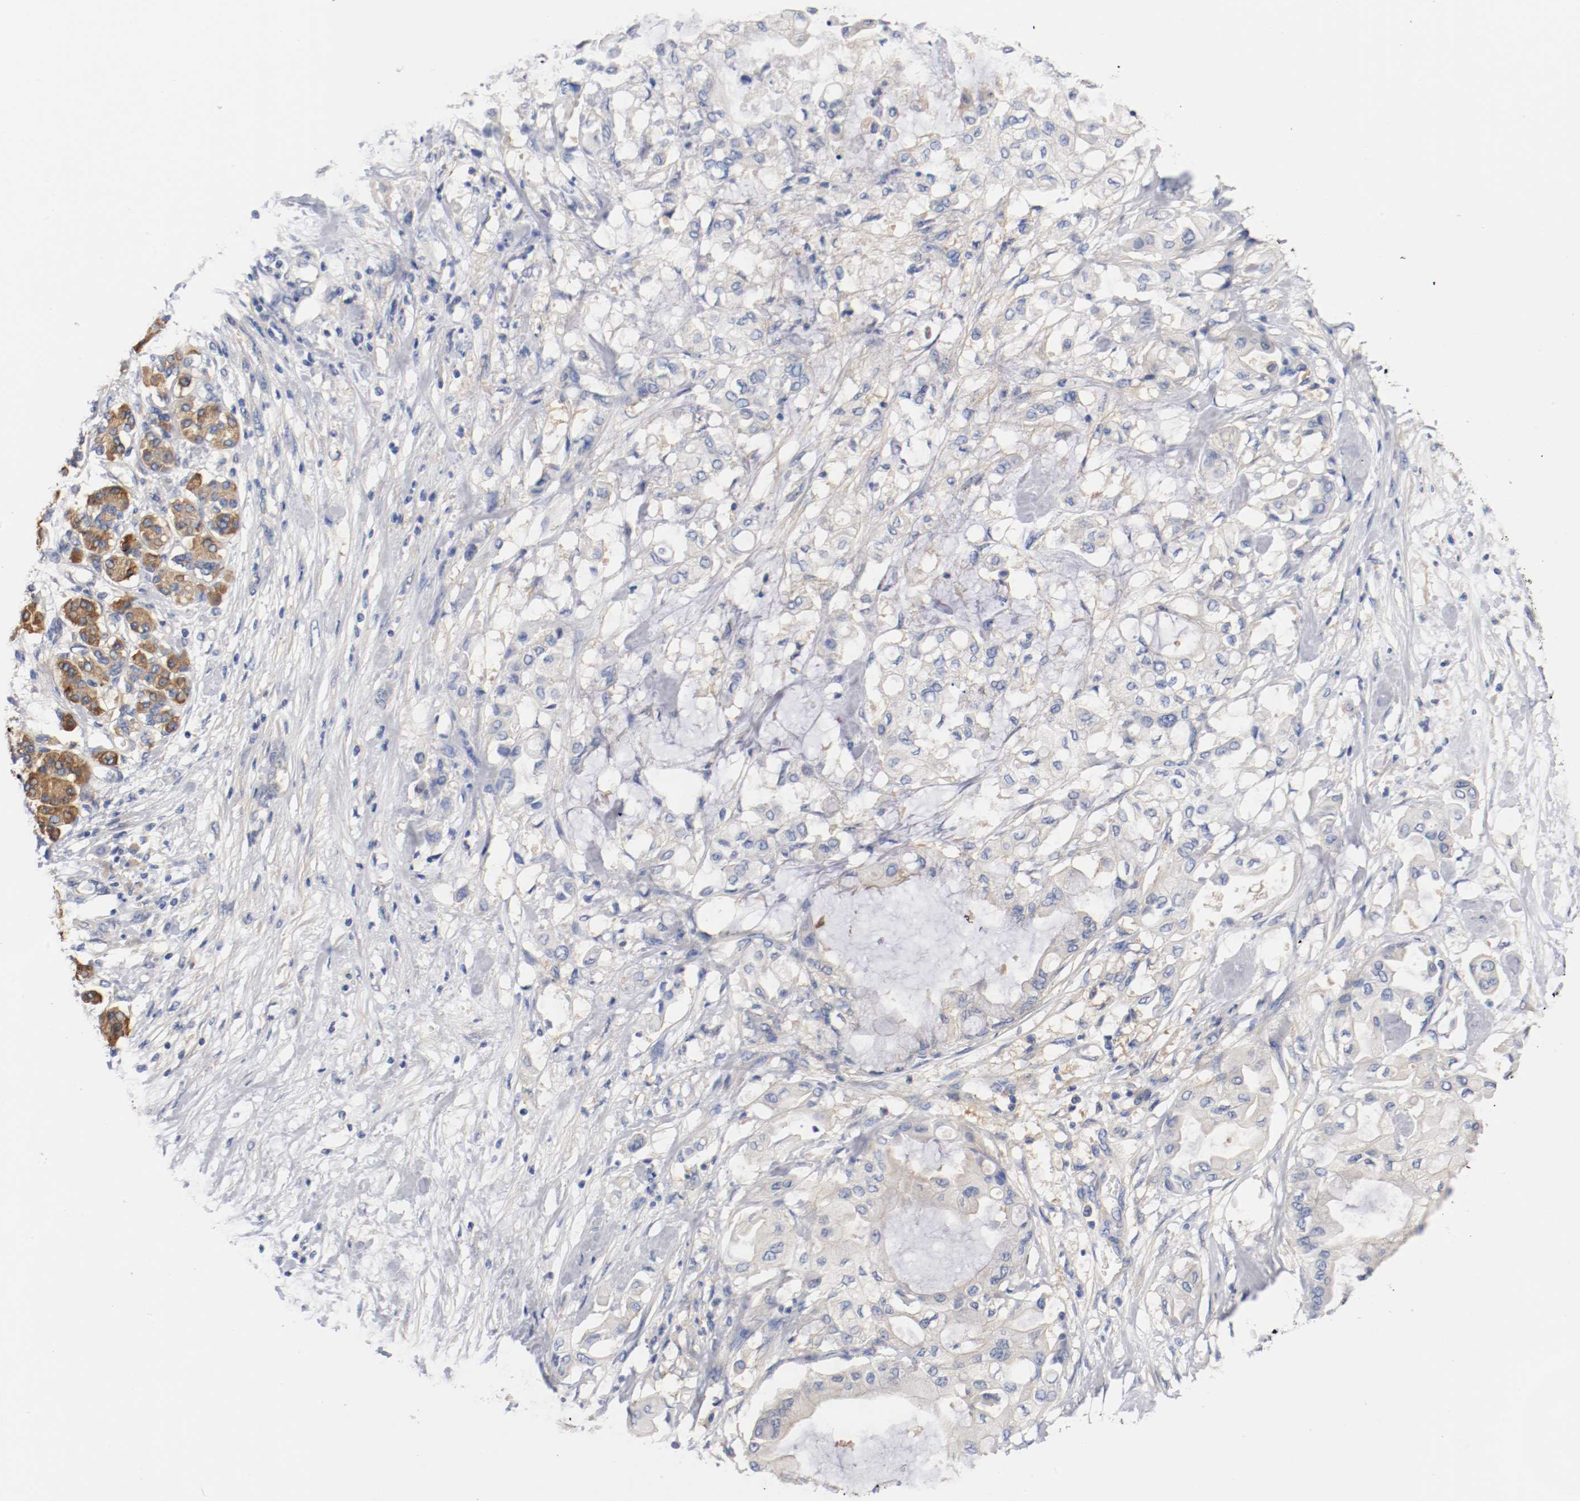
{"staining": {"intensity": "weak", "quantity": ">75%", "location": "cytoplasmic/membranous"}, "tissue": "pancreatic cancer", "cell_type": "Tumor cells", "image_type": "cancer", "snomed": [{"axis": "morphology", "description": "Adenocarcinoma, NOS"}, {"axis": "morphology", "description": "Adenocarcinoma, metastatic, NOS"}, {"axis": "topography", "description": "Lymph node"}, {"axis": "topography", "description": "Pancreas"}, {"axis": "topography", "description": "Duodenum"}], "caption": "Pancreatic adenocarcinoma stained for a protein (brown) demonstrates weak cytoplasmic/membranous positive expression in about >75% of tumor cells.", "gene": "HGS", "patient": {"sex": "female", "age": 64}}